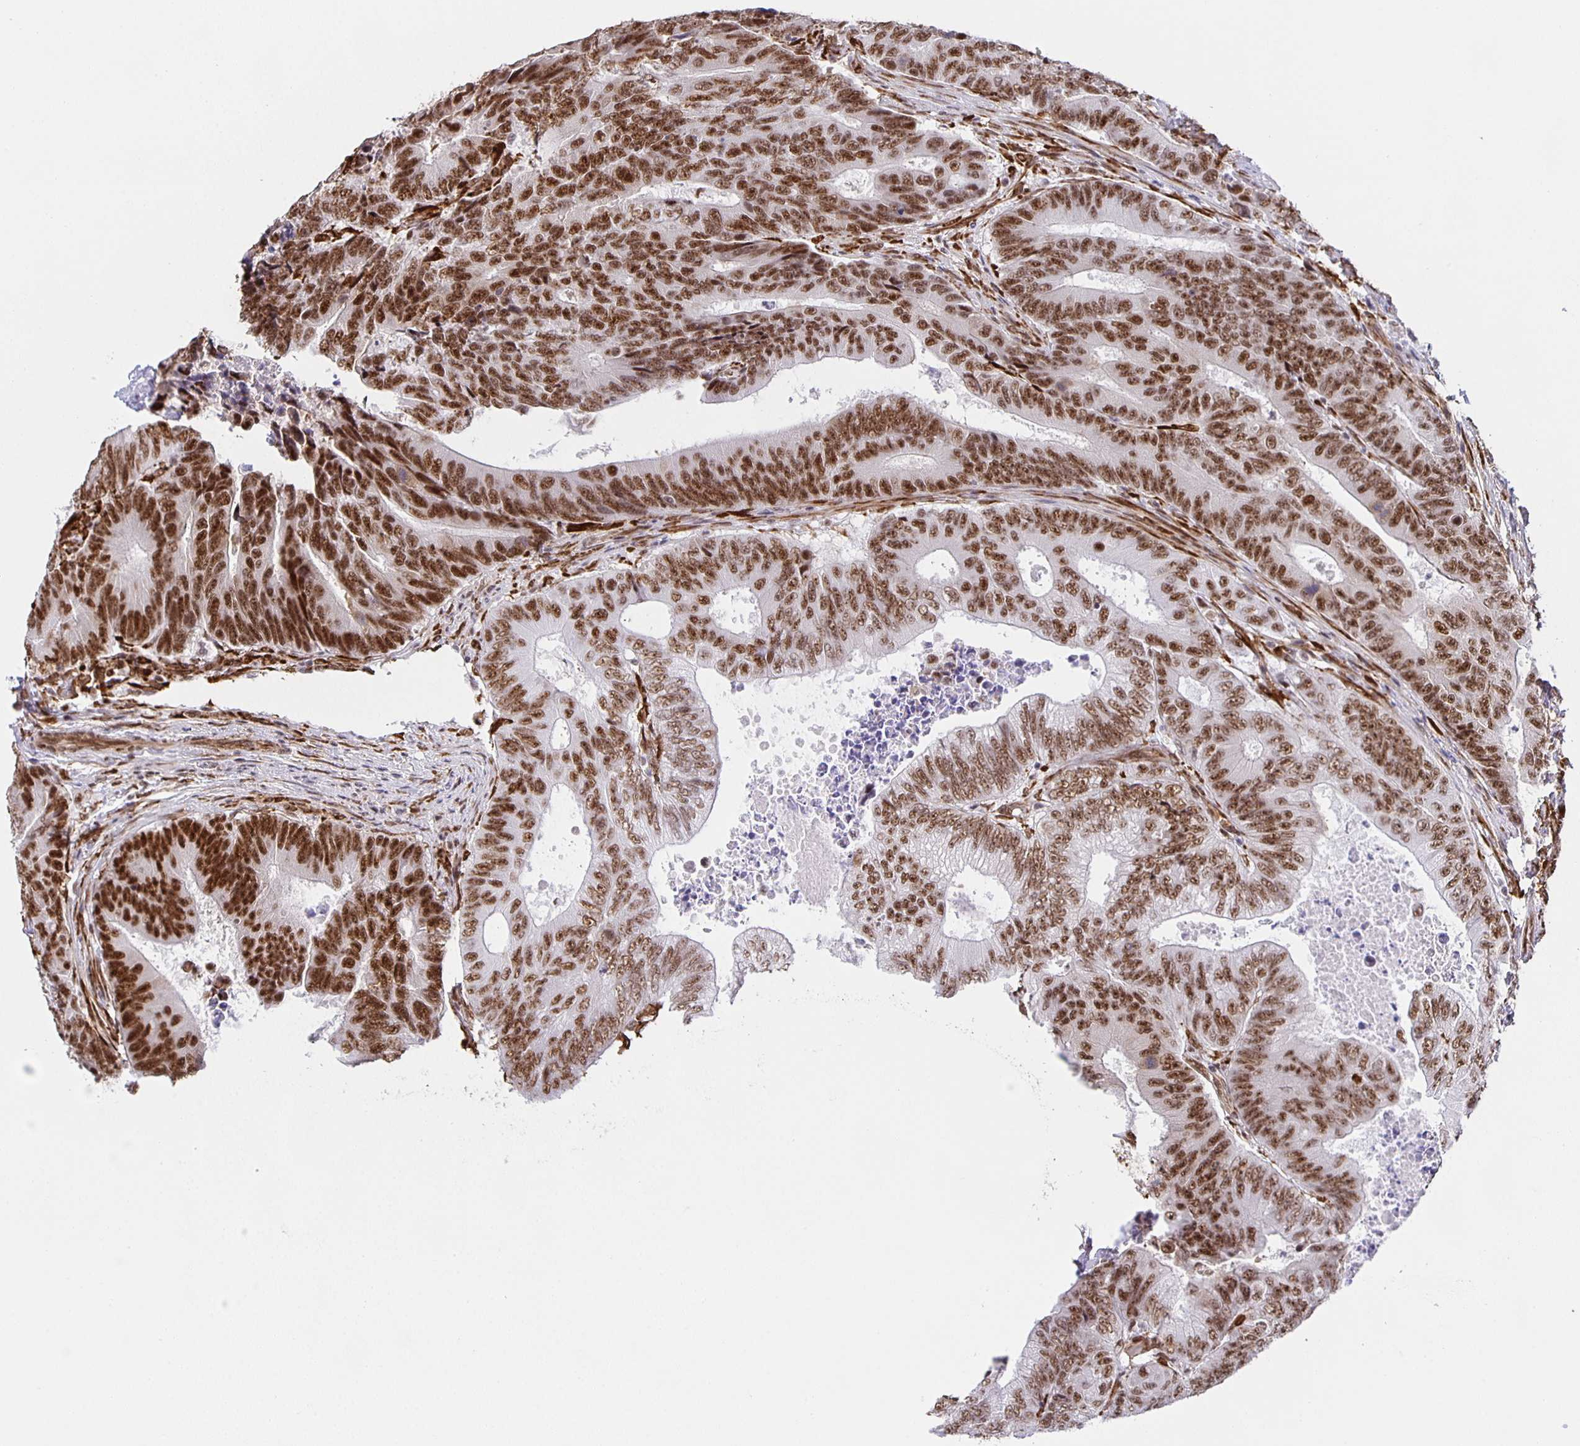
{"staining": {"intensity": "strong", "quantity": ">75%", "location": "nuclear"}, "tissue": "colorectal cancer", "cell_type": "Tumor cells", "image_type": "cancer", "snomed": [{"axis": "morphology", "description": "Adenocarcinoma, NOS"}, {"axis": "topography", "description": "Colon"}], "caption": "Colorectal adenocarcinoma stained with a brown dye reveals strong nuclear positive positivity in about >75% of tumor cells.", "gene": "ZRANB2", "patient": {"sex": "female", "age": 48}}